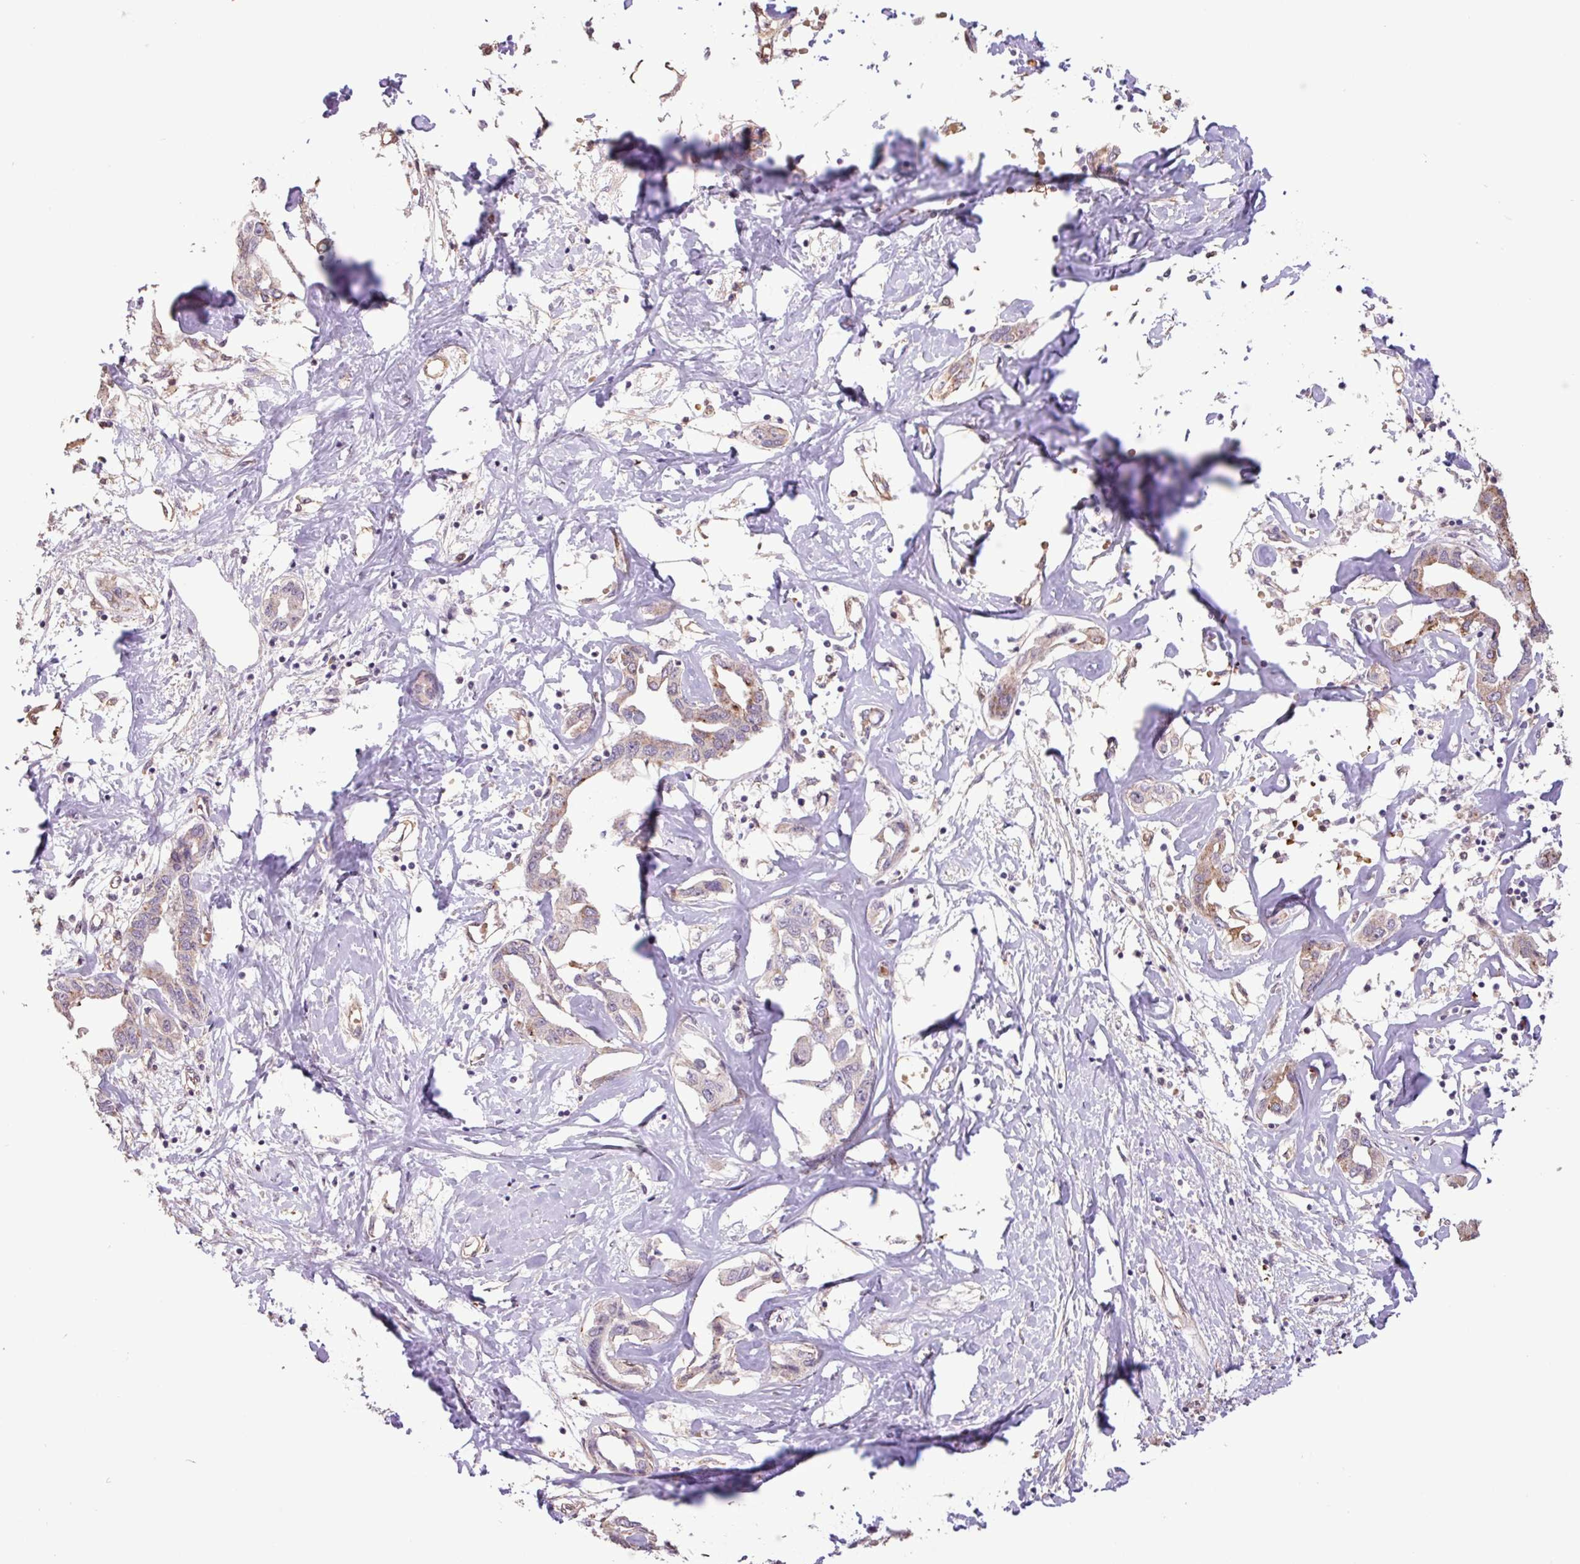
{"staining": {"intensity": "moderate", "quantity": "<25%", "location": "cytoplasmic/membranous"}, "tissue": "liver cancer", "cell_type": "Tumor cells", "image_type": "cancer", "snomed": [{"axis": "morphology", "description": "Cholangiocarcinoma"}, {"axis": "topography", "description": "Liver"}], "caption": "An IHC histopathology image of tumor tissue is shown. Protein staining in brown labels moderate cytoplasmic/membranous positivity in liver cancer (cholangiocarcinoma) within tumor cells.", "gene": "CHST11", "patient": {"sex": "male", "age": 59}}